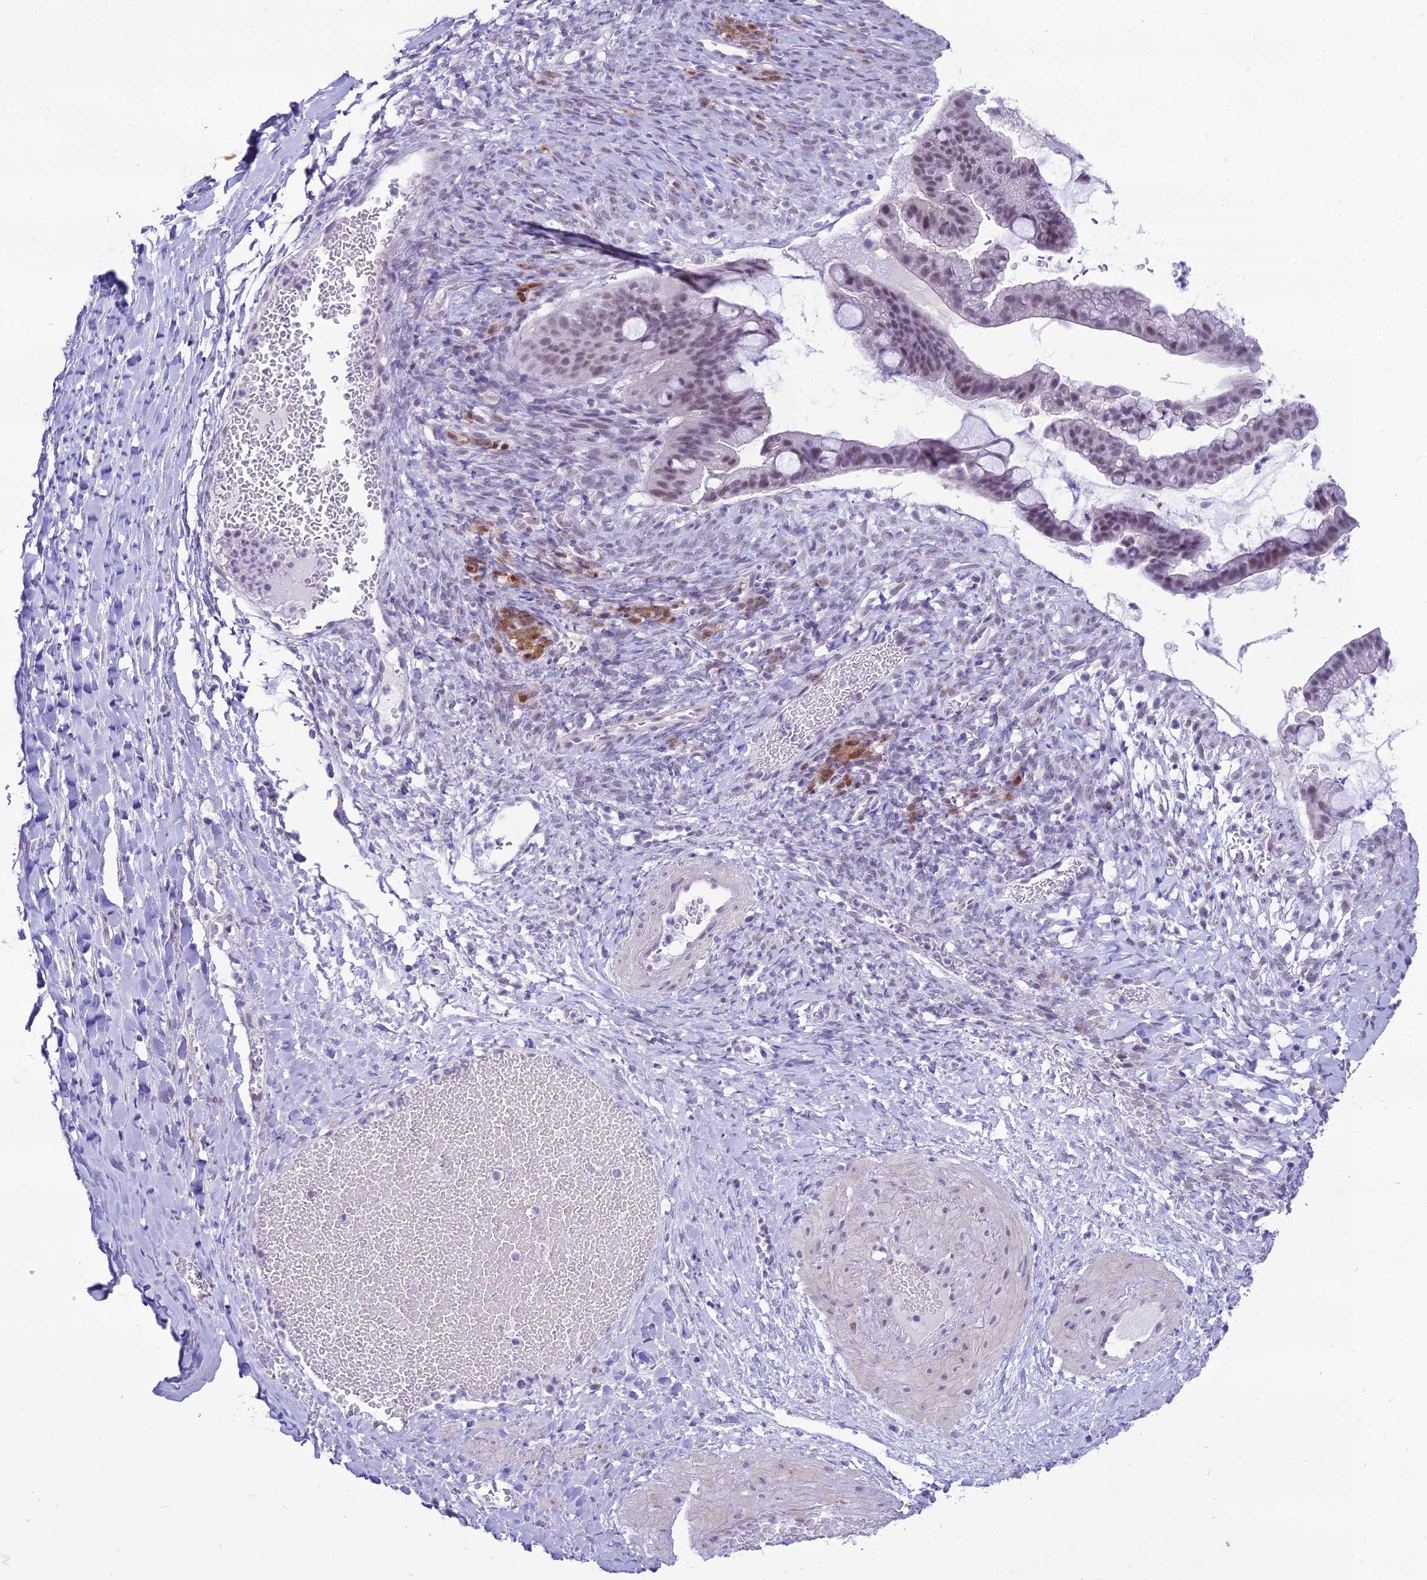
{"staining": {"intensity": "weak", "quantity": ">75%", "location": "nuclear"}, "tissue": "ovarian cancer", "cell_type": "Tumor cells", "image_type": "cancer", "snomed": [{"axis": "morphology", "description": "Cystadenocarcinoma, mucinous, NOS"}, {"axis": "topography", "description": "Ovary"}], "caption": "This micrograph shows ovarian mucinous cystadenocarcinoma stained with immunohistochemistry to label a protein in brown. The nuclear of tumor cells show weak positivity for the protein. Nuclei are counter-stained blue.", "gene": "DHX40", "patient": {"sex": "female", "age": 73}}